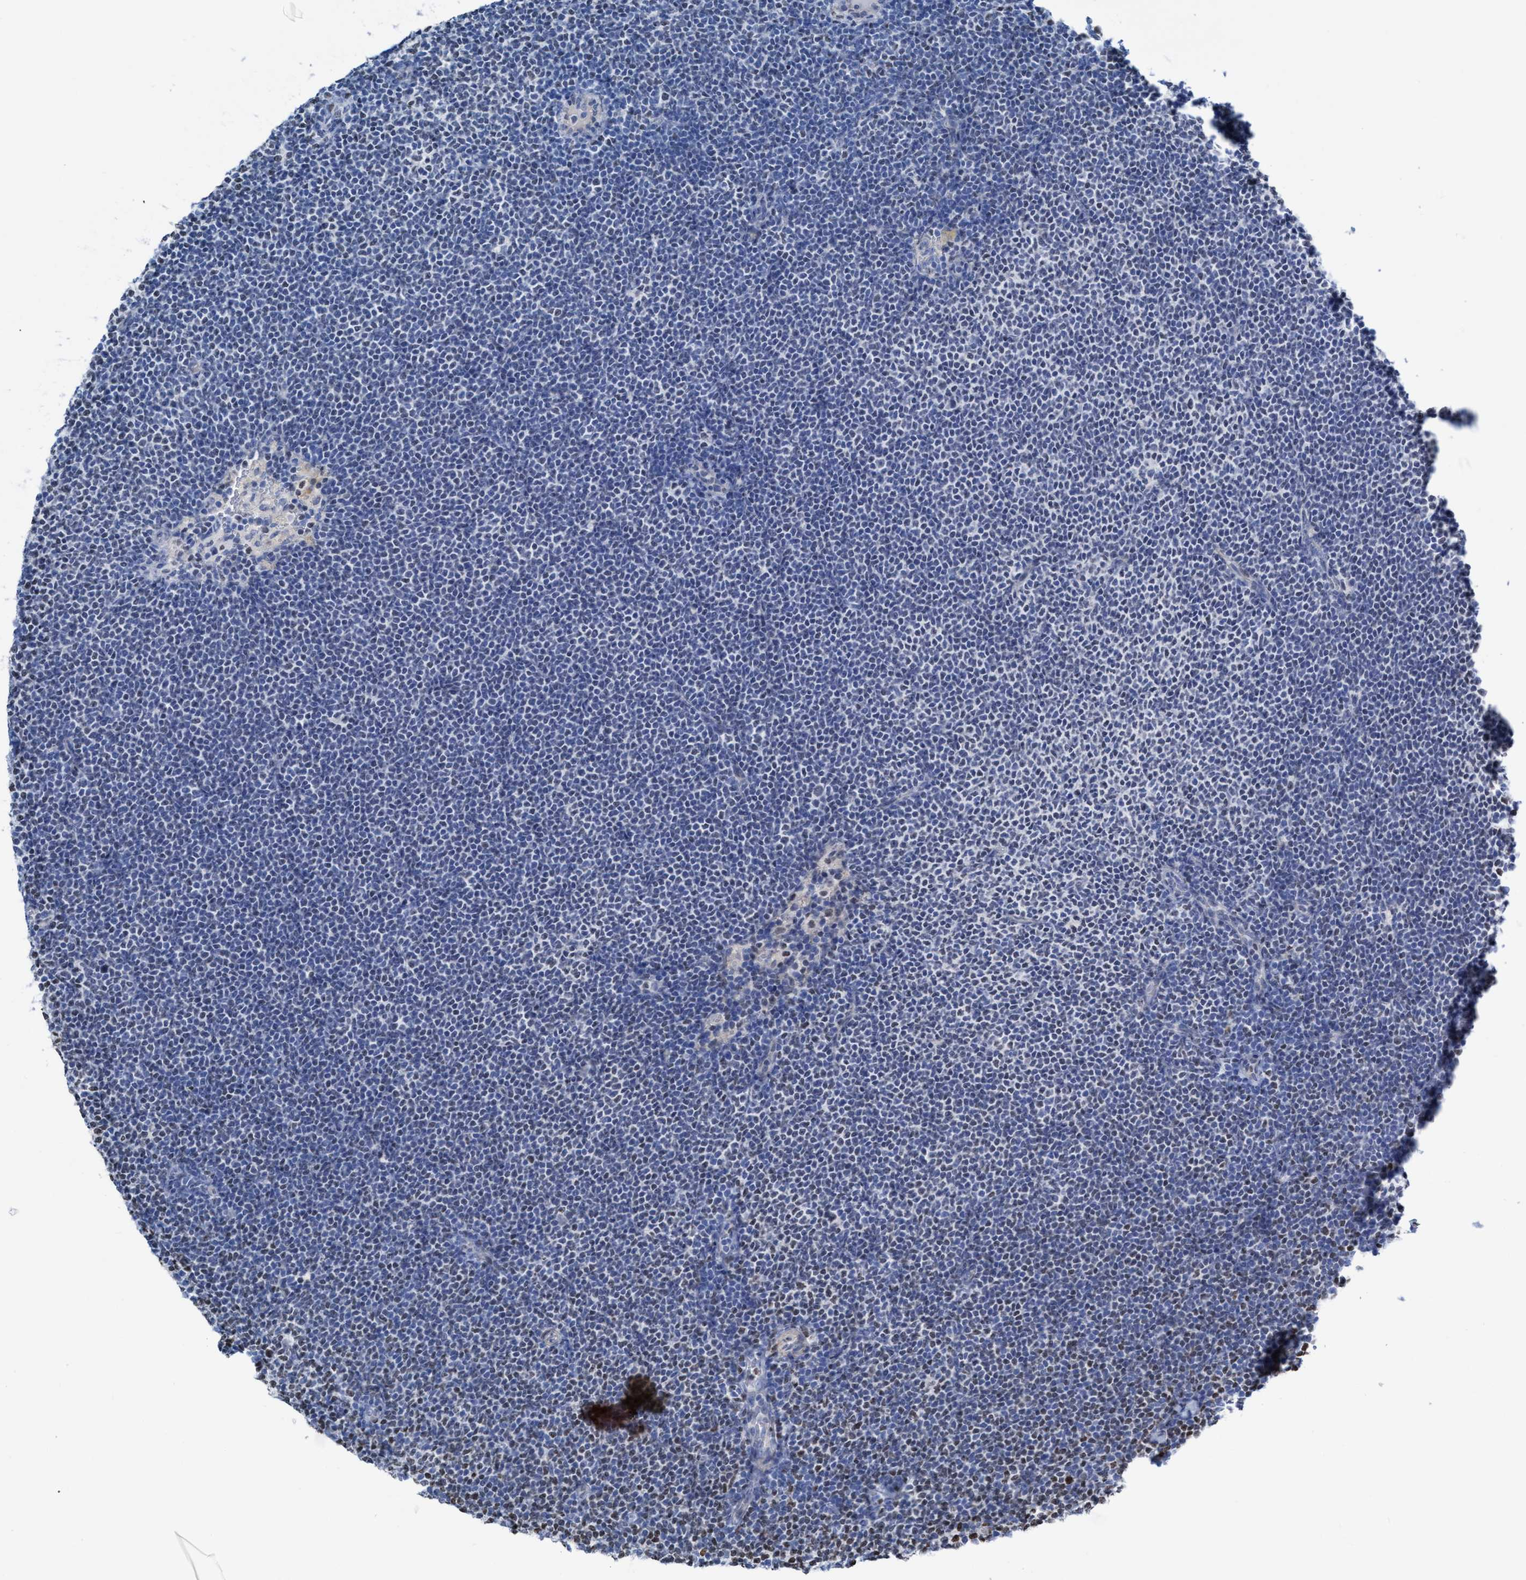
{"staining": {"intensity": "weak", "quantity": "<25%", "location": "nuclear"}, "tissue": "lymphoma", "cell_type": "Tumor cells", "image_type": "cancer", "snomed": [{"axis": "morphology", "description": "Malignant lymphoma, non-Hodgkin's type, Low grade"}, {"axis": "topography", "description": "Lymph node"}], "caption": "This is an immunohistochemistry (IHC) photomicrograph of human low-grade malignant lymphoma, non-Hodgkin's type. There is no expression in tumor cells.", "gene": "CBX2", "patient": {"sex": "female", "age": 53}}